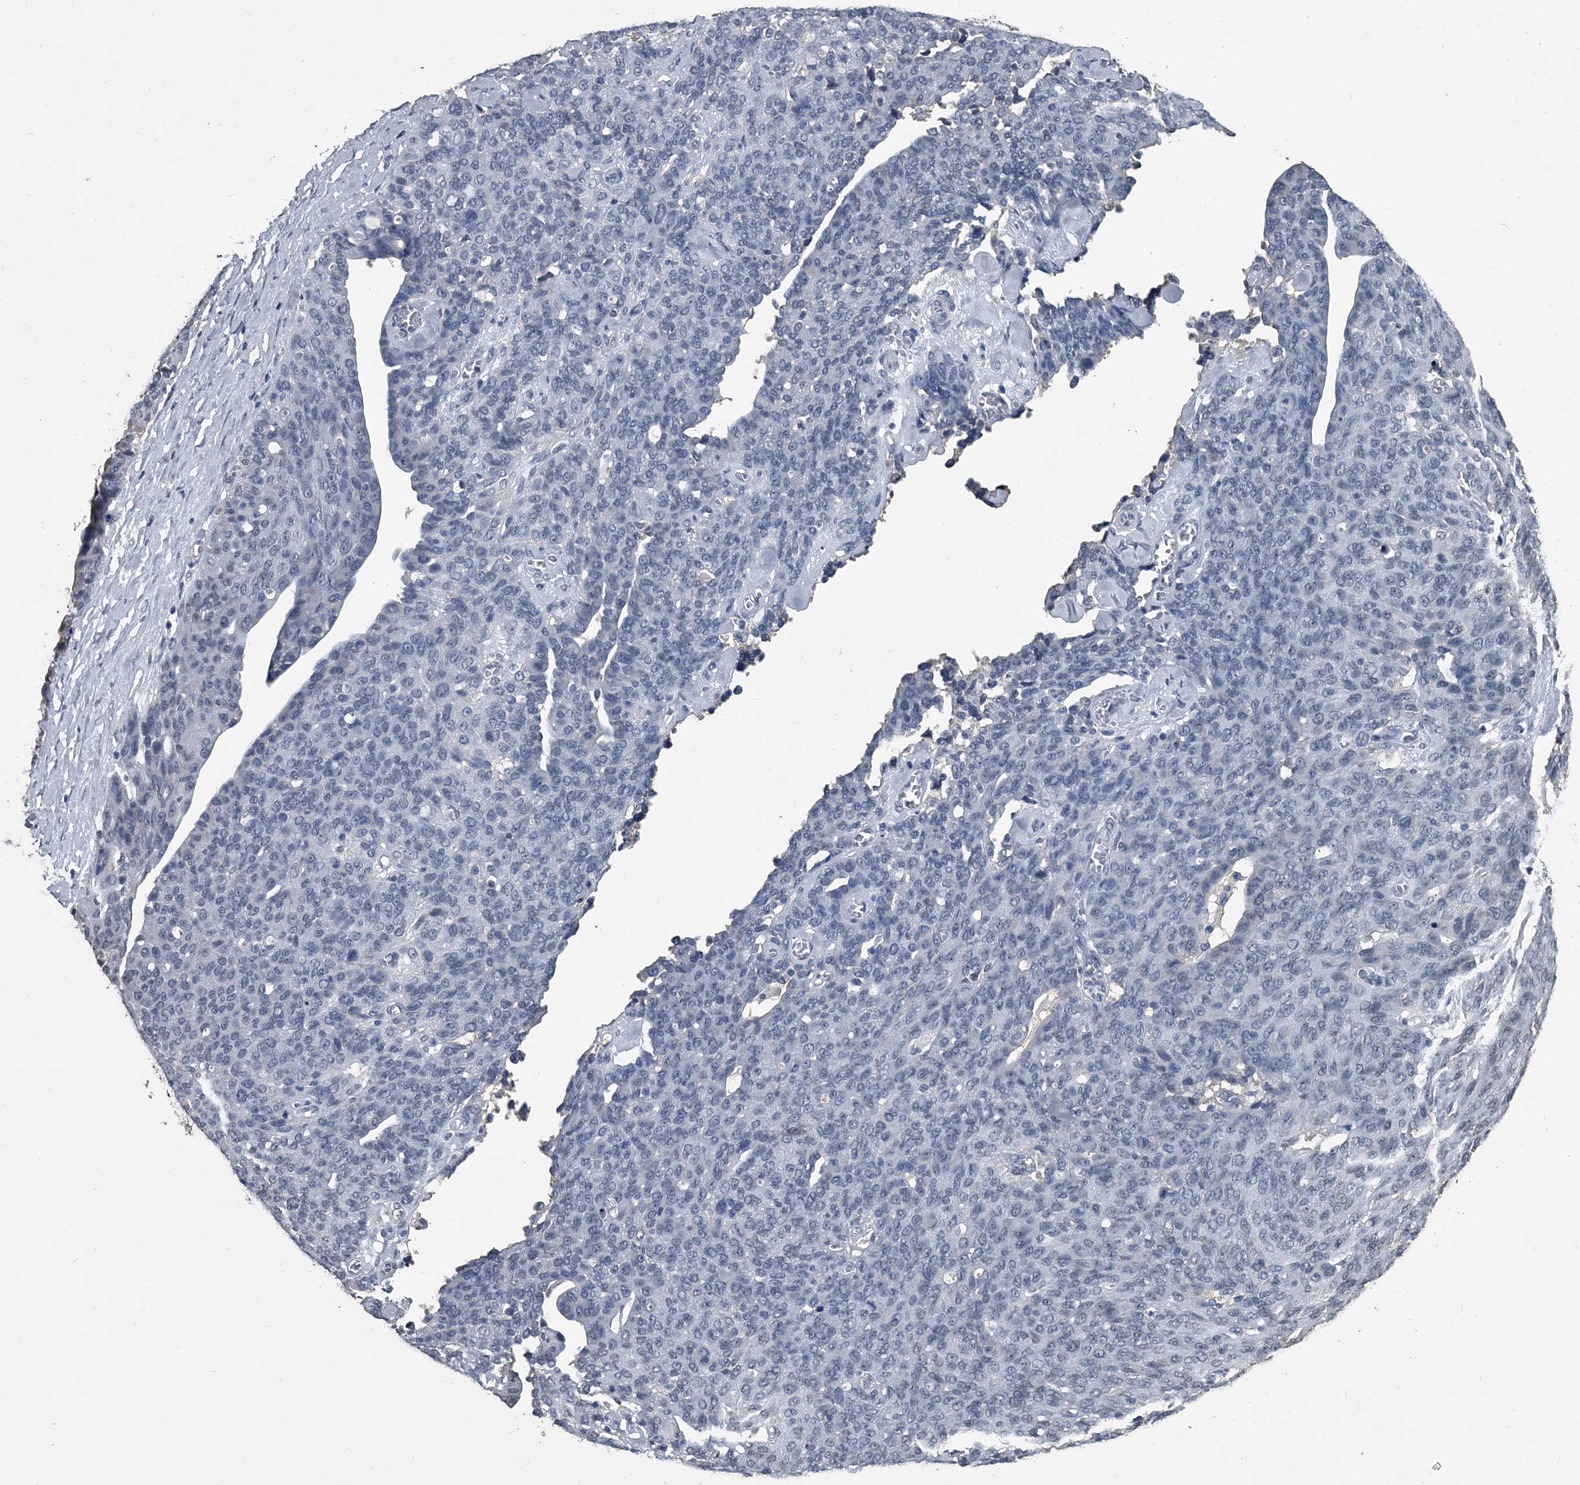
{"staining": {"intensity": "negative", "quantity": "none", "location": "none"}, "tissue": "ovarian cancer", "cell_type": "Tumor cells", "image_type": "cancer", "snomed": [{"axis": "morphology", "description": "Carcinoma, endometroid"}, {"axis": "topography", "description": "Ovary"}], "caption": "This is an immunohistochemistry (IHC) histopathology image of human ovarian cancer (endometroid carcinoma). There is no staining in tumor cells.", "gene": "MATR3", "patient": {"sex": "female", "age": 60}}